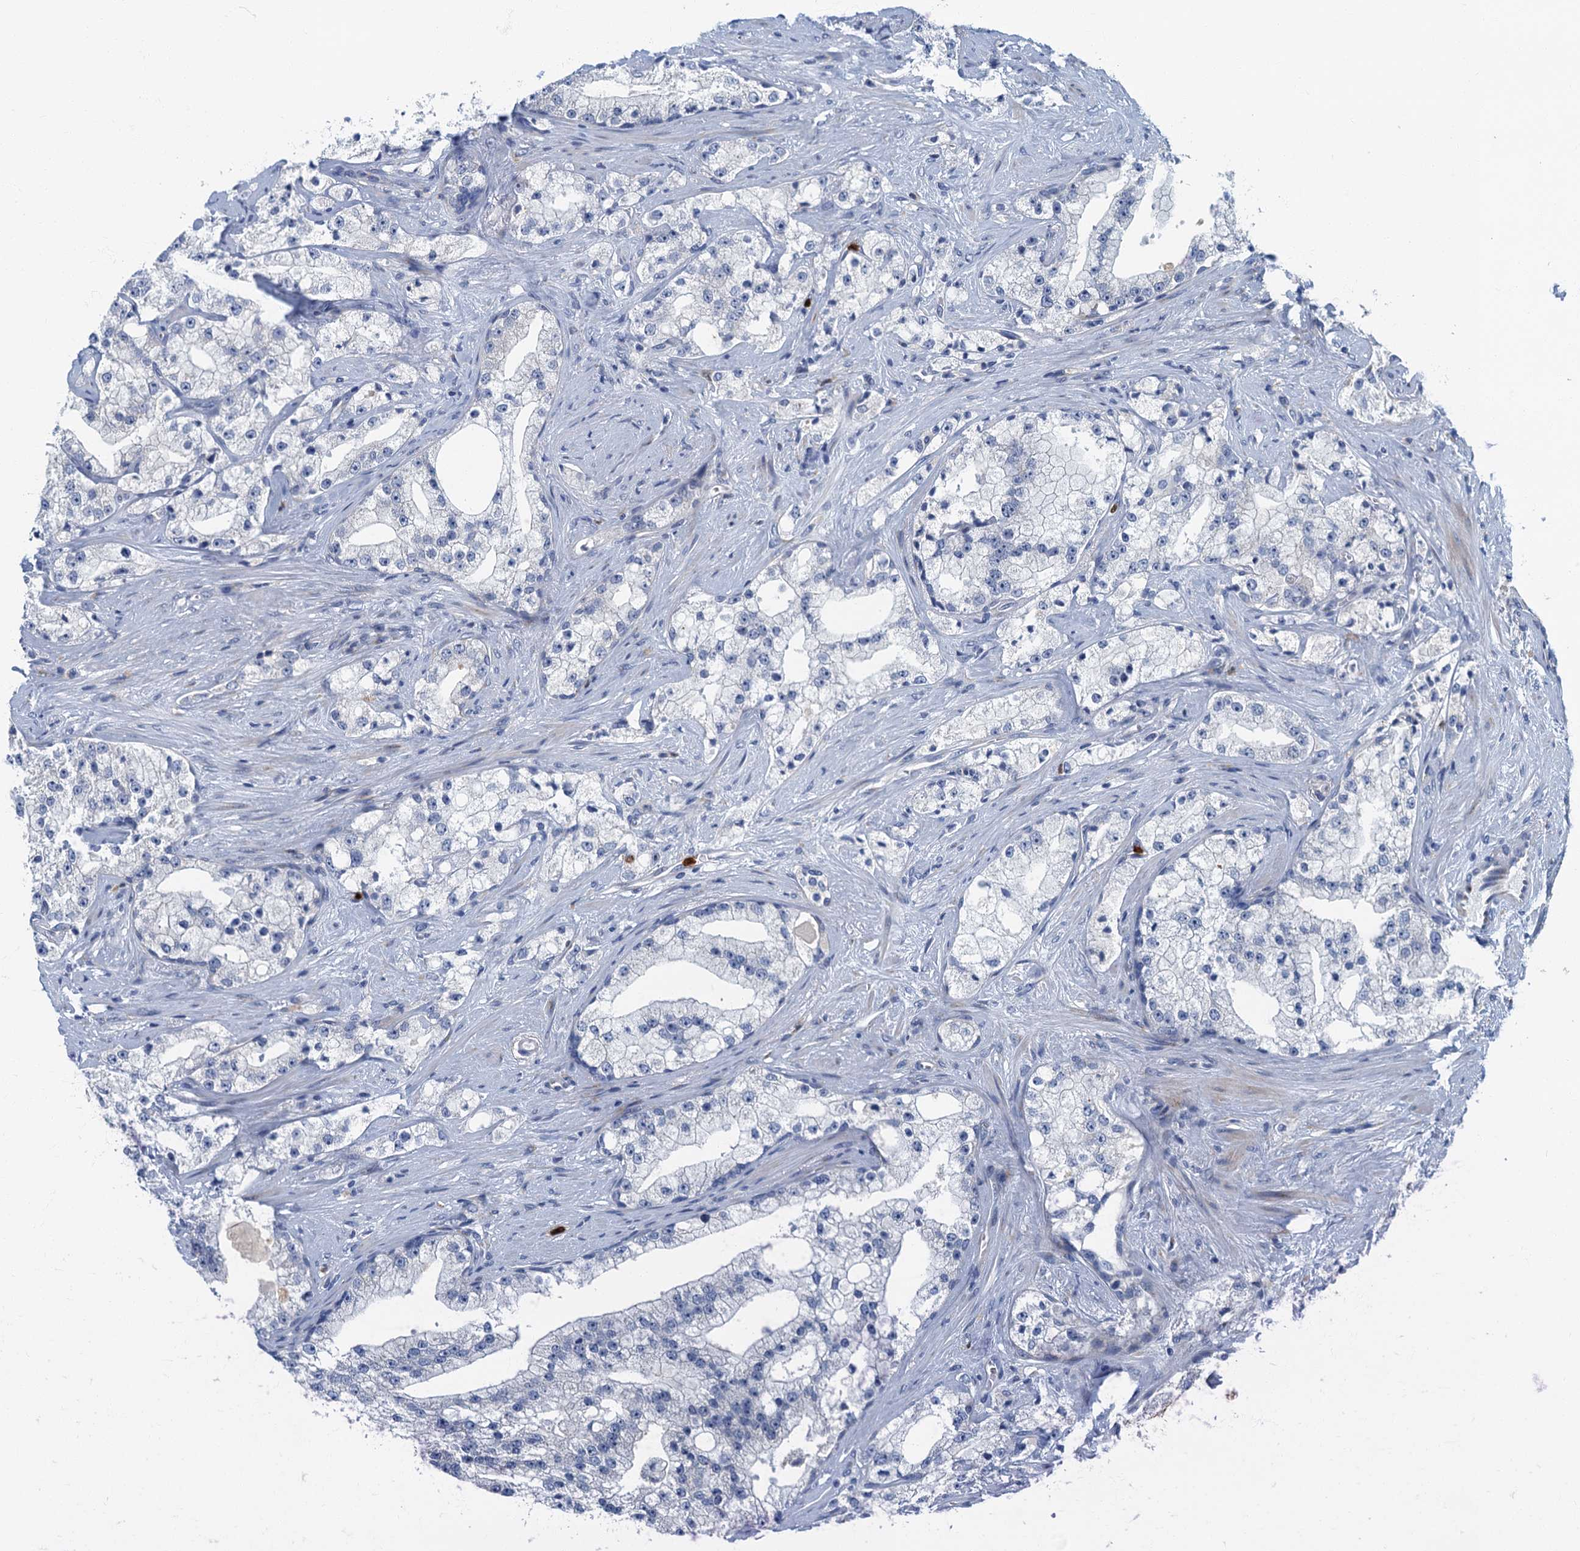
{"staining": {"intensity": "negative", "quantity": "none", "location": "none"}, "tissue": "prostate cancer", "cell_type": "Tumor cells", "image_type": "cancer", "snomed": [{"axis": "morphology", "description": "Adenocarcinoma, High grade"}, {"axis": "topography", "description": "Prostate"}], "caption": "There is no significant expression in tumor cells of prostate cancer (adenocarcinoma (high-grade)). (DAB immunohistochemistry (IHC) visualized using brightfield microscopy, high magnification).", "gene": "ANKDD1A", "patient": {"sex": "male", "age": 64}}